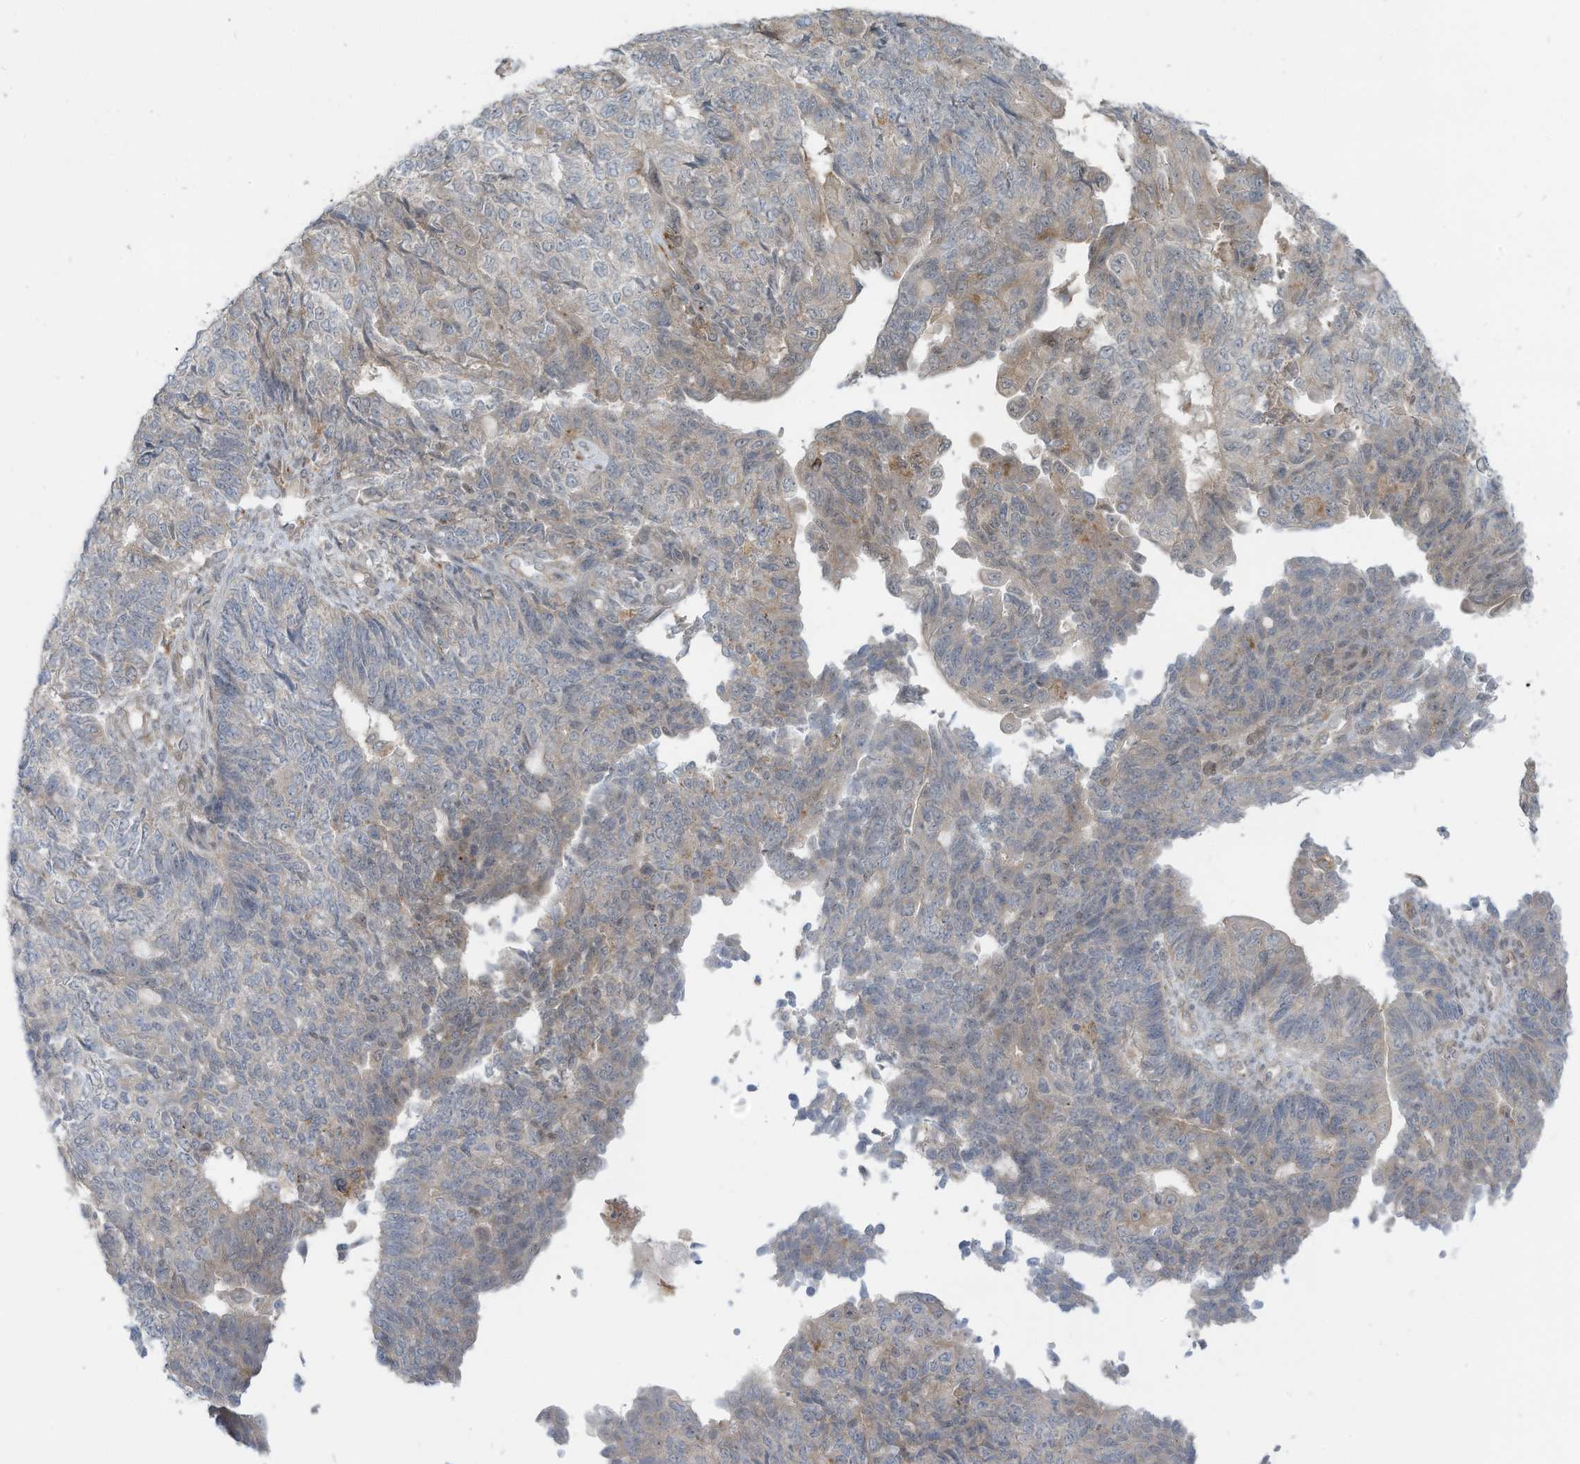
{"staining": {"intensity": "weak", "quantity": "<25%", "location": "cytoplasmic/membranous"}, "tissue": "endometrial cancer", "cell_type": "Tumor cells", "image_type": "cancer", "snomed": [{"axis": "morphology", "description": "Adenocarcinoma, NOS"}, {"axis": "topography", "description": "Endometrium"}], "caption": "Image shows no significant protein staining in tumor cells of adenocarcinoma (endometrial).", "gene": "DZIP3", "patient": {"sex": "female", "age": 32}}